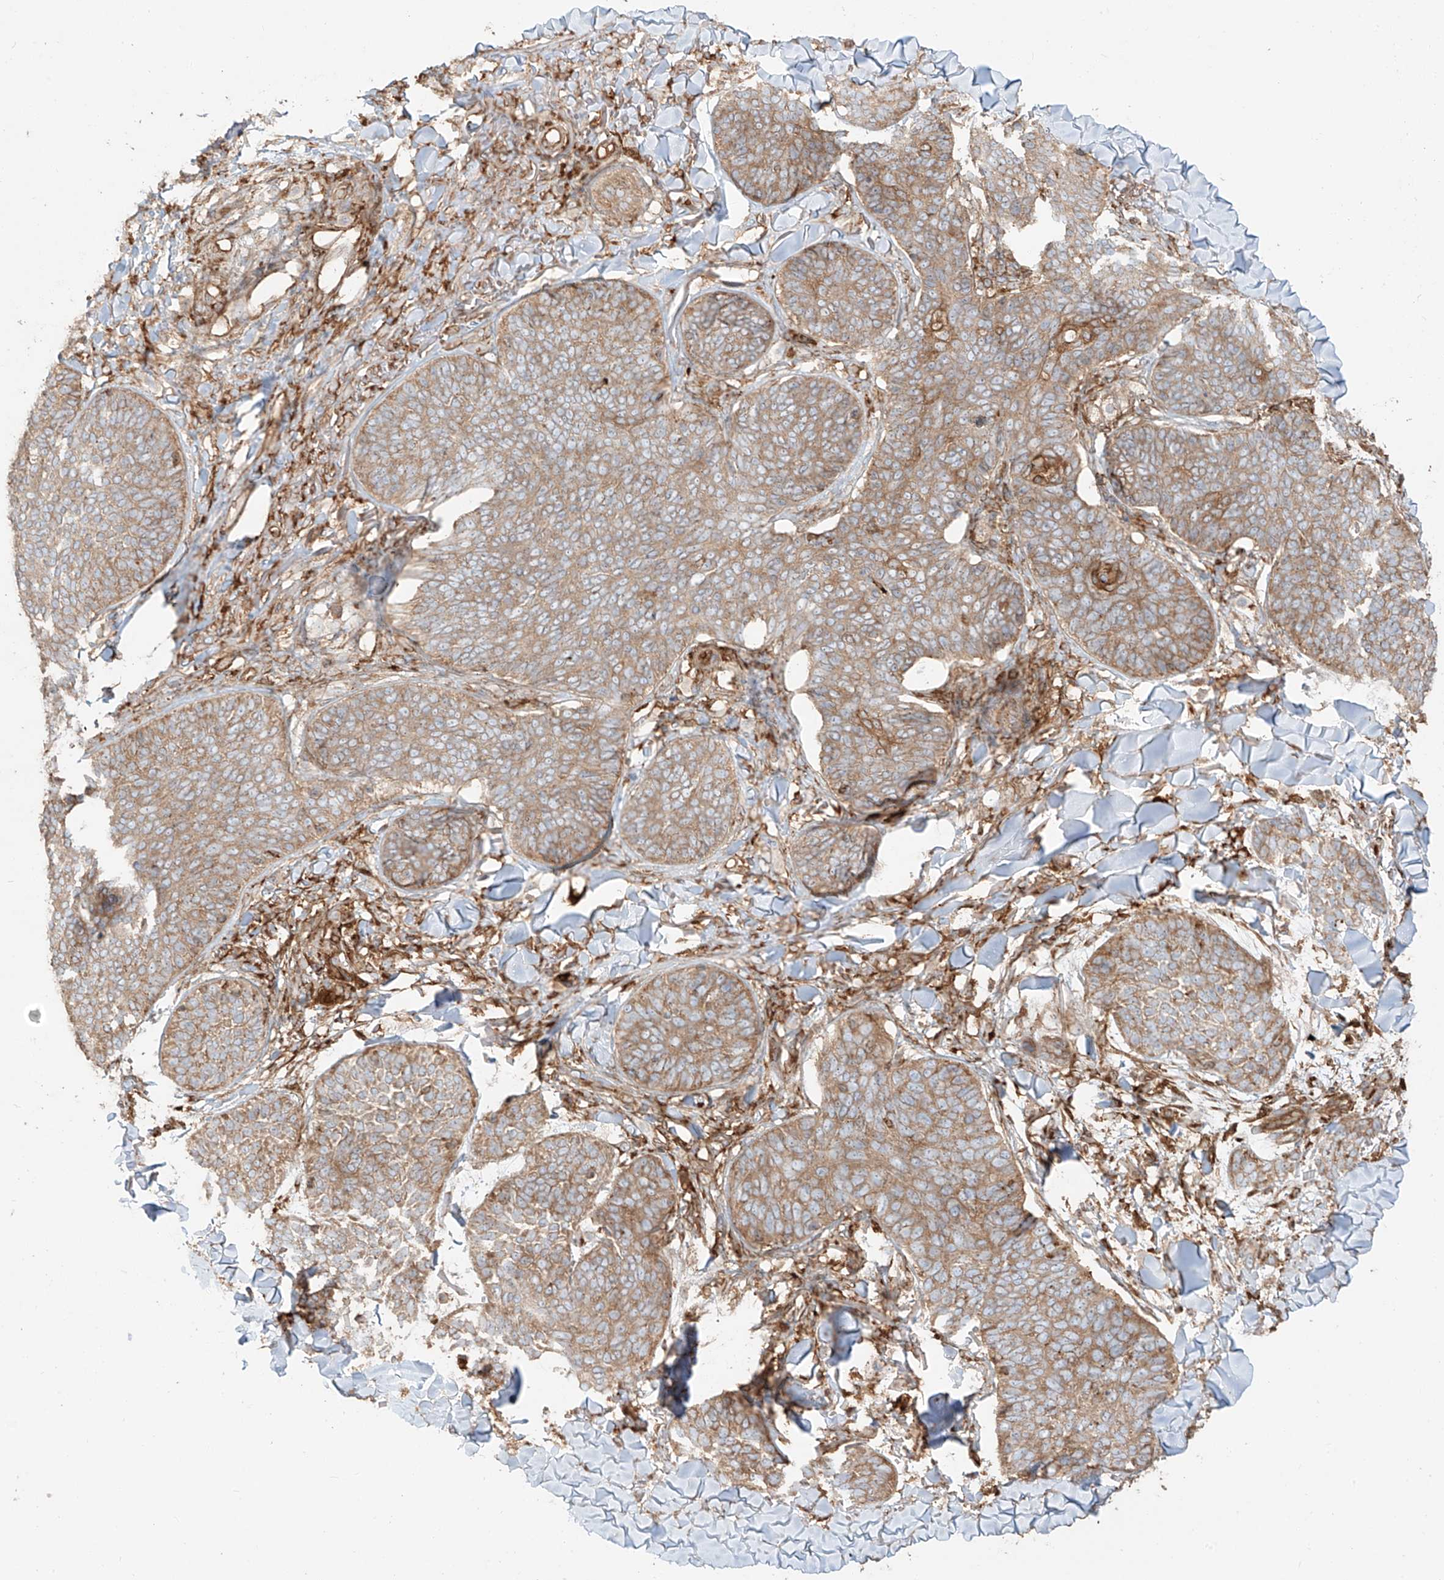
{"staining": {"intensity": "moderate", "quantity": ">75%", "location": "cytoplasmic/membranous"}, "tissue": "skin cancer", "cell_type": "Tumor cells", "image_type": "cancer", "snomed": [{"axis": "morphology", "description": "Basal cell carcinoma"}, {"axis": "topography", "description": "Skin"}], "caption": "IHC photomicrograph of human basal cell carcinoma (skin) stained for a protein (brown), which shows medium levels of moderate cytoplasmic/membranous expression in approximately >75% of tumor cells.", "gene": "SNX9", "patient": {"sex": "male", "age": 85}}